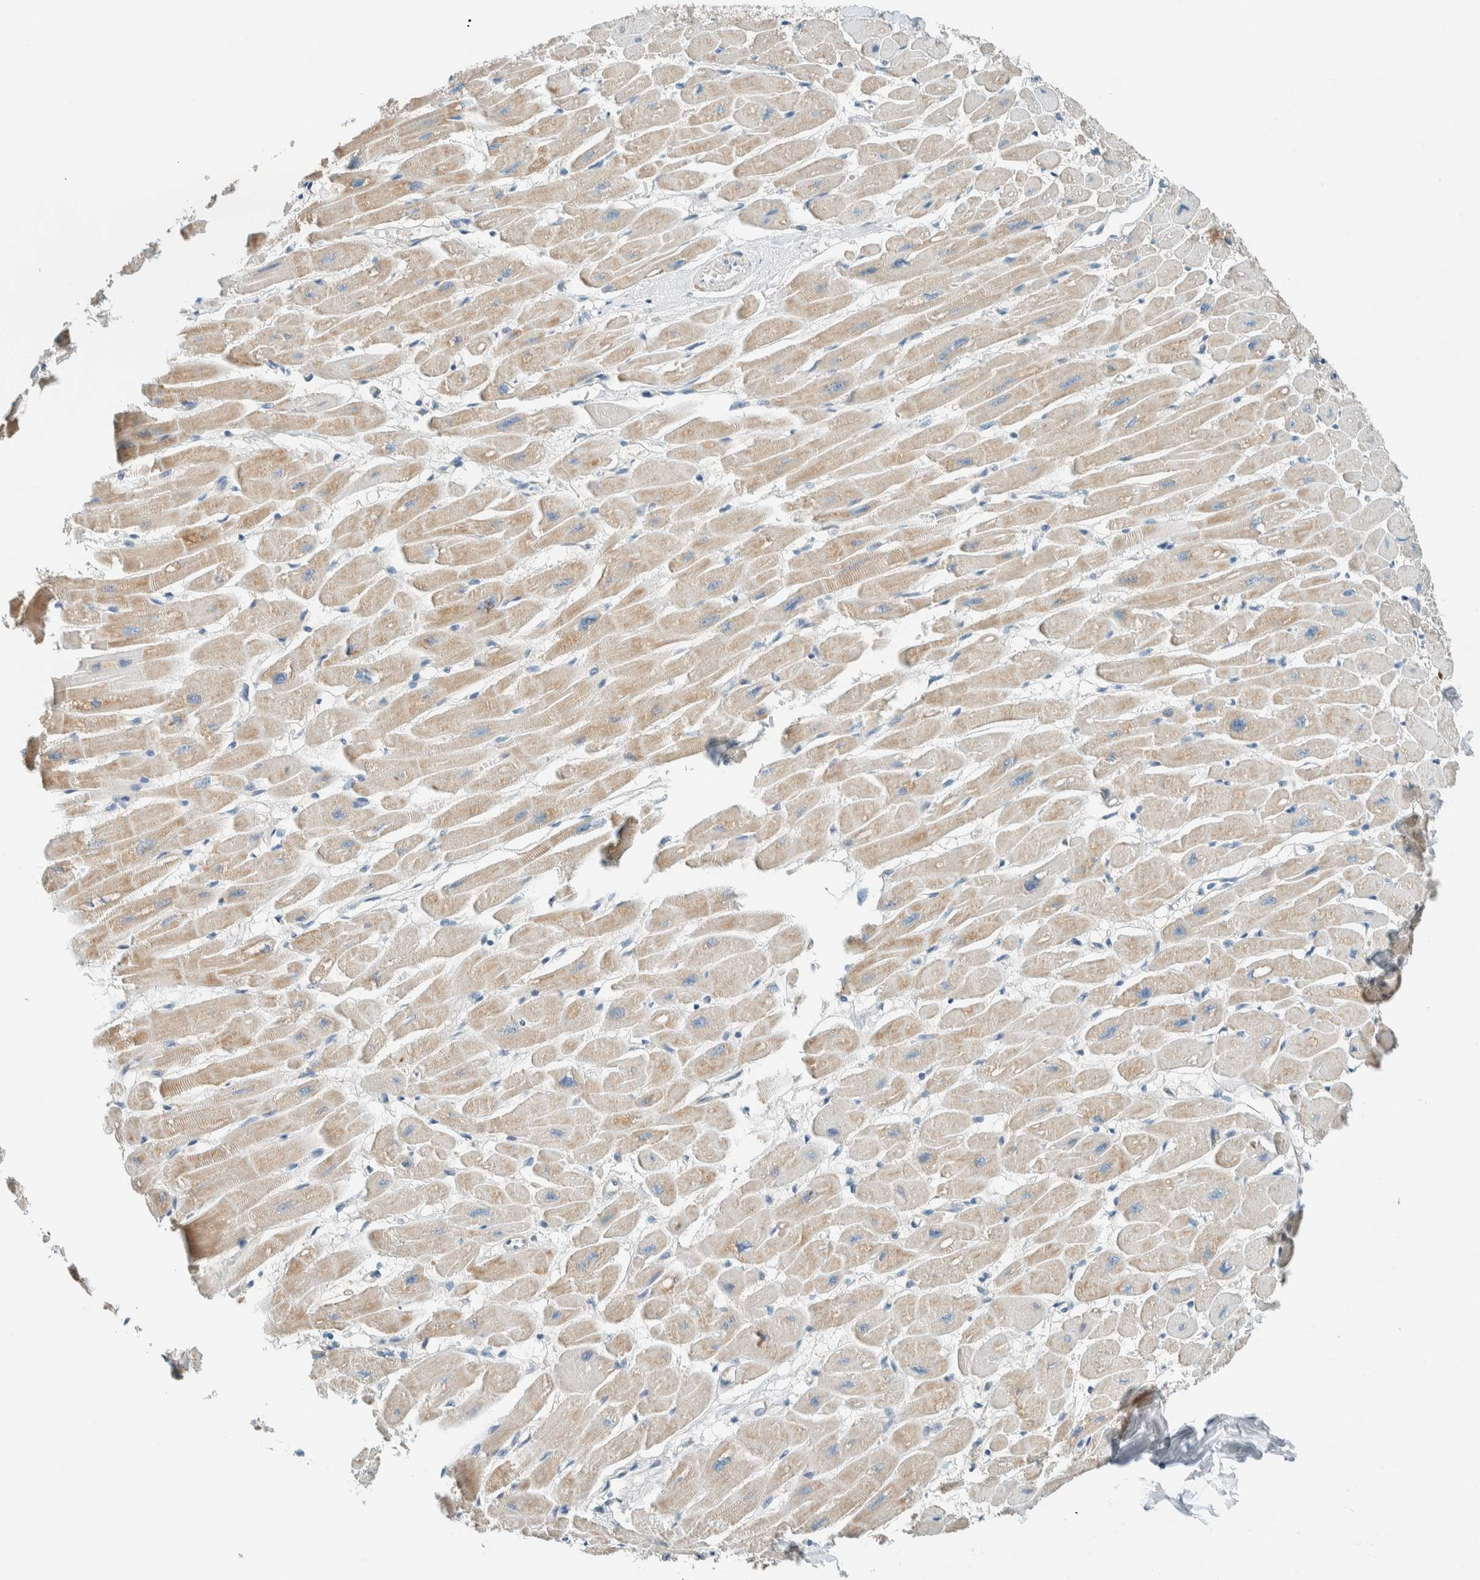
{"staining": {"intensity": "weak", "quantity": ">75%", "location": "cytoplasmic/membranous"}, "tissue": "heart muscle", "cell_type": "Cardiomyocytes", "image_type": "normal", "snomed": [{"axis": "morphology", "description": "Normal tissue, NOS"}, {"axis": "topography", "description": "Heart"}], "caption": "Immunohistochemical staining of benign human heart muscle reveals low levels of weak cytoplasmic/membranous staining in about >75% of cardiomyocytes.", "gene": "ALDH7A1", "patient": {"sex": "female", "age": 54}}